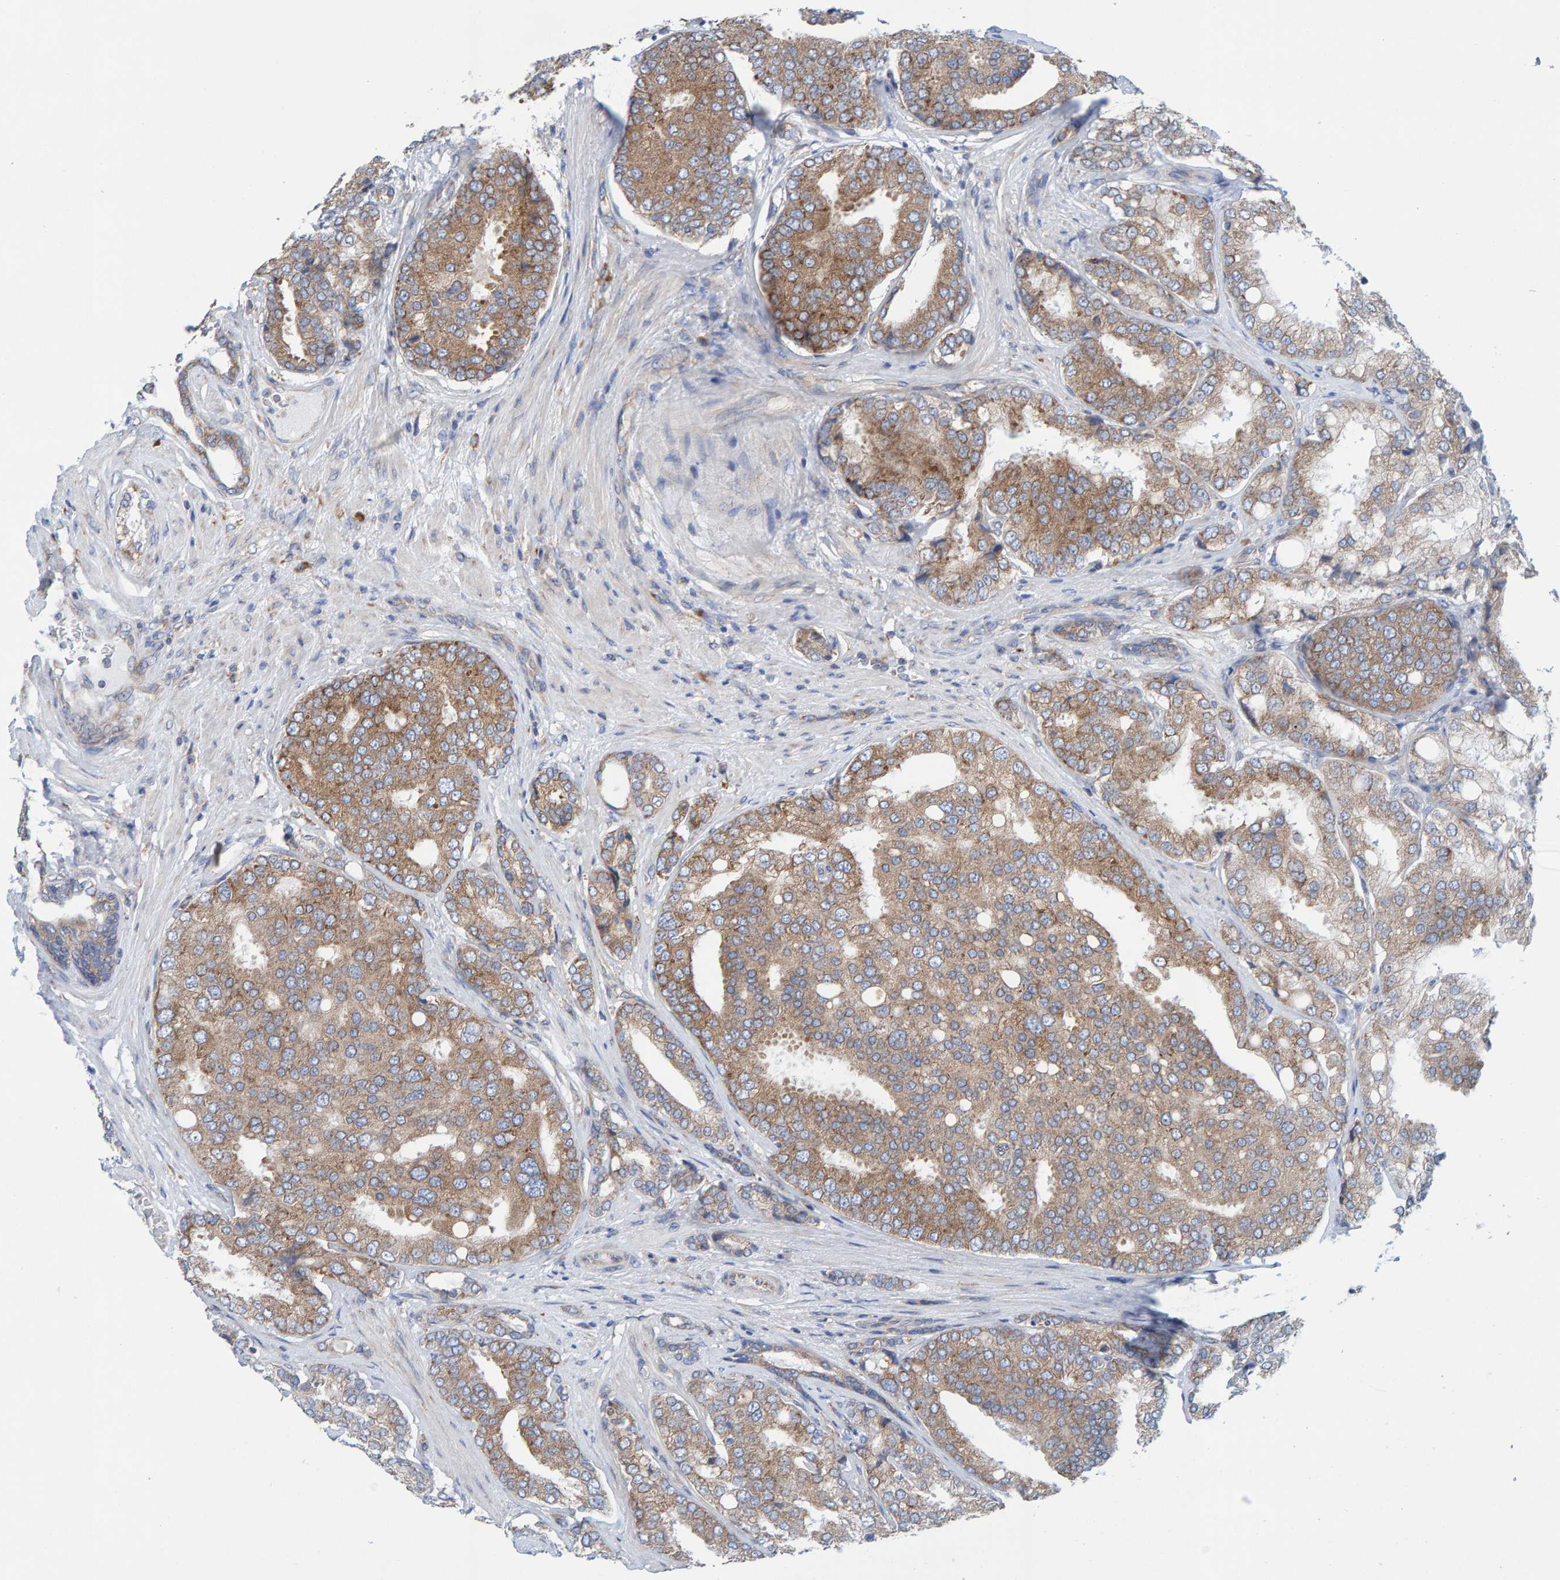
{"staining": {"intensity": "moderate", "quantity": ">75%", "location": "cytoplasmic/membranous"}, "tissue": "prostate cancer", "cell_type": "Tumor cells", "image_type": "cancer", "snomed": [{"axis": "morphology", "description": "Adenocarcinoma, High grade"}, {"axis": "topography", "description": "Prostate"}], "caption": "This is a micrograph of immunohistochemistry staining of adenocarcinoma (high-grade) (prostate), which shows moderate positivity in the cytoplasmic/membranous of tumor cells.", "gene": "CDK5RAP3", "patient": {"sex": "male", "age": 50}}